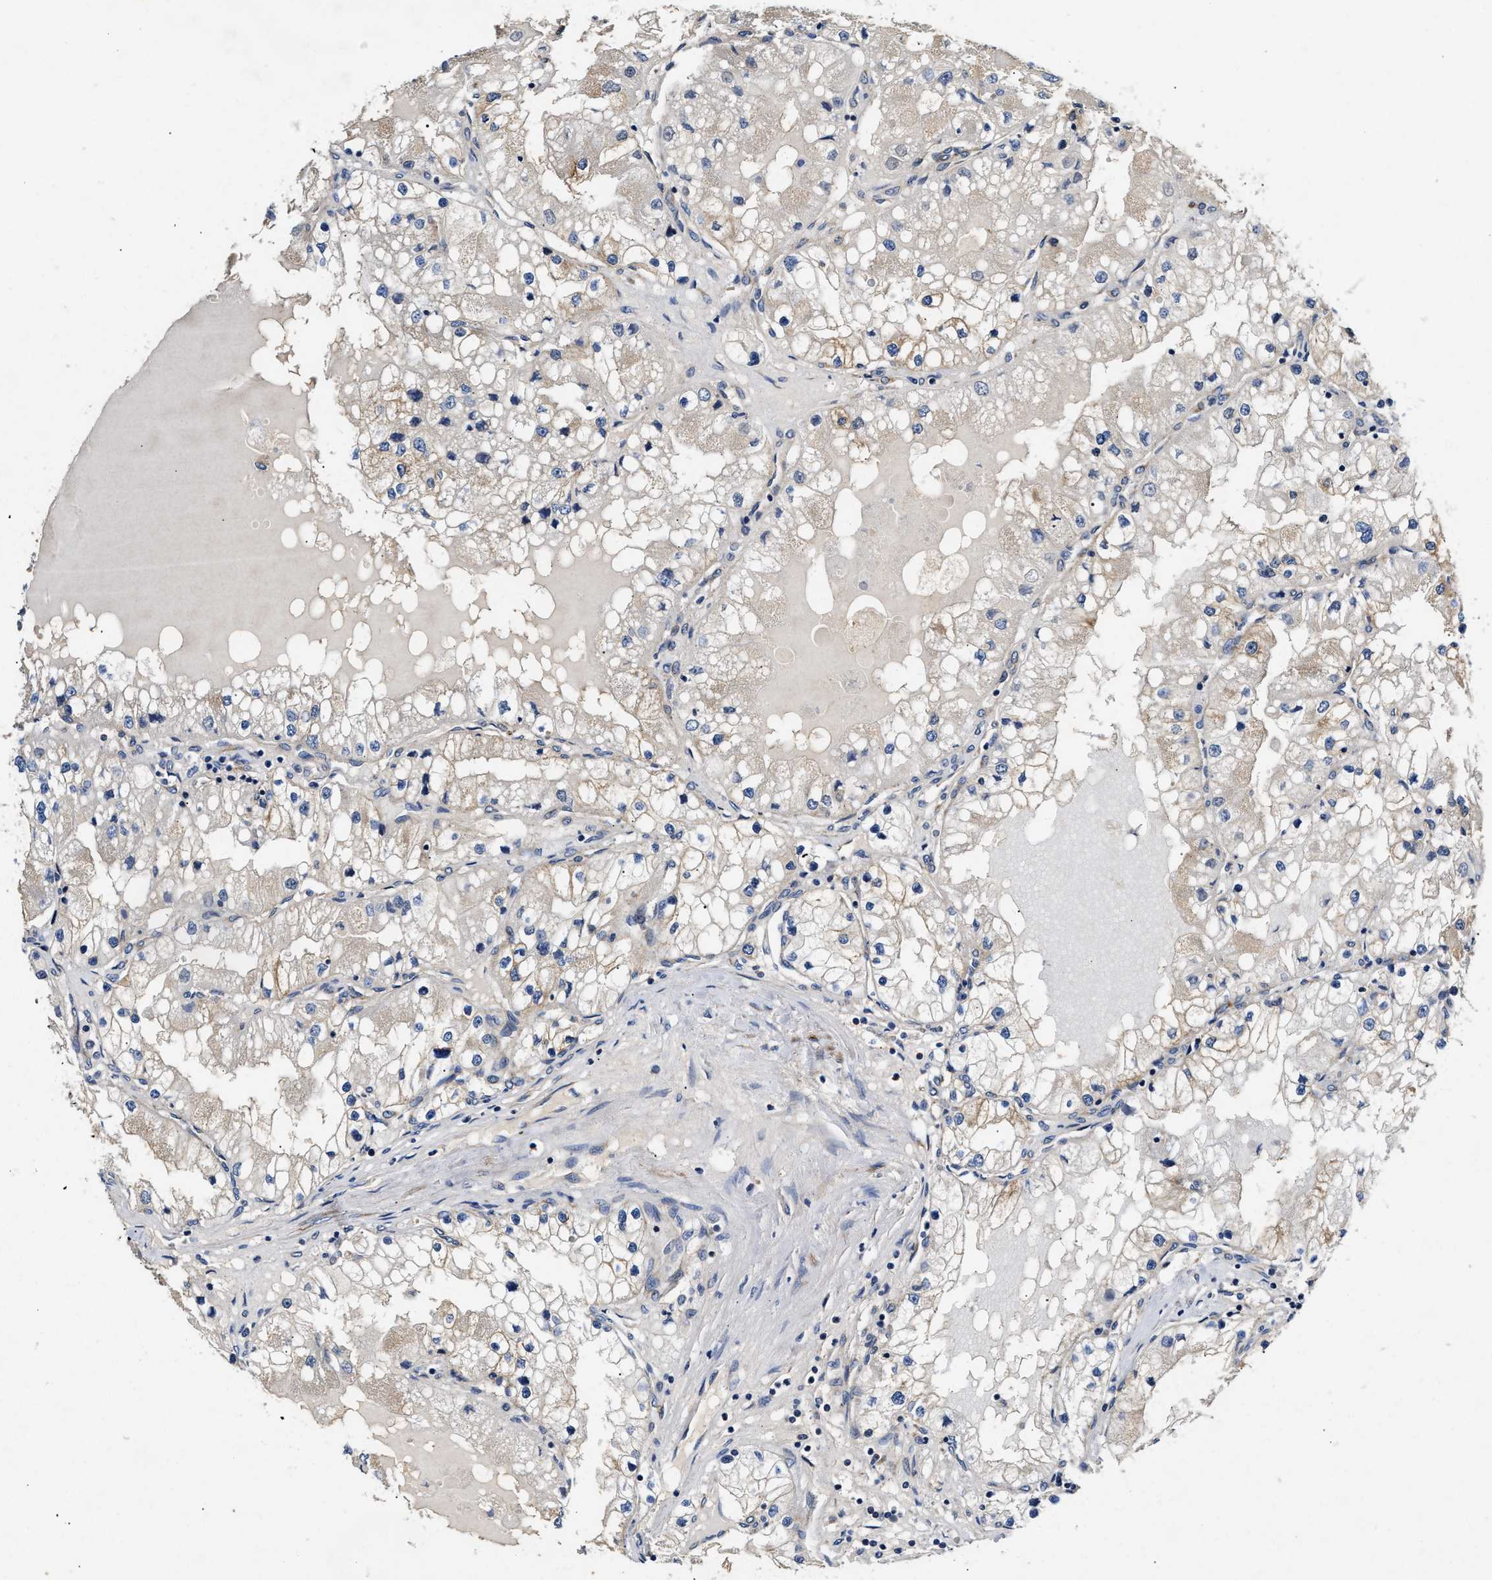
{"staining": {"intensity": "negative", "quantity": "none", "location": "none"}, "tissue": "renal cancer", "cell_type": "Tumor cells", "image_type": "cancer", "snomed": [{"axis": "morphology", "description": "Adenocarcinoma, NOS"}, {"axis": "topography", "description": "Kidney"}], "caption": "A photomicrograph of renal cancer (adenocarcinoma) stained for a protein exhibits no brown staining in tumor cells.", "gene": "TEX2", "patient": {"sex": "male", "age": 68}}